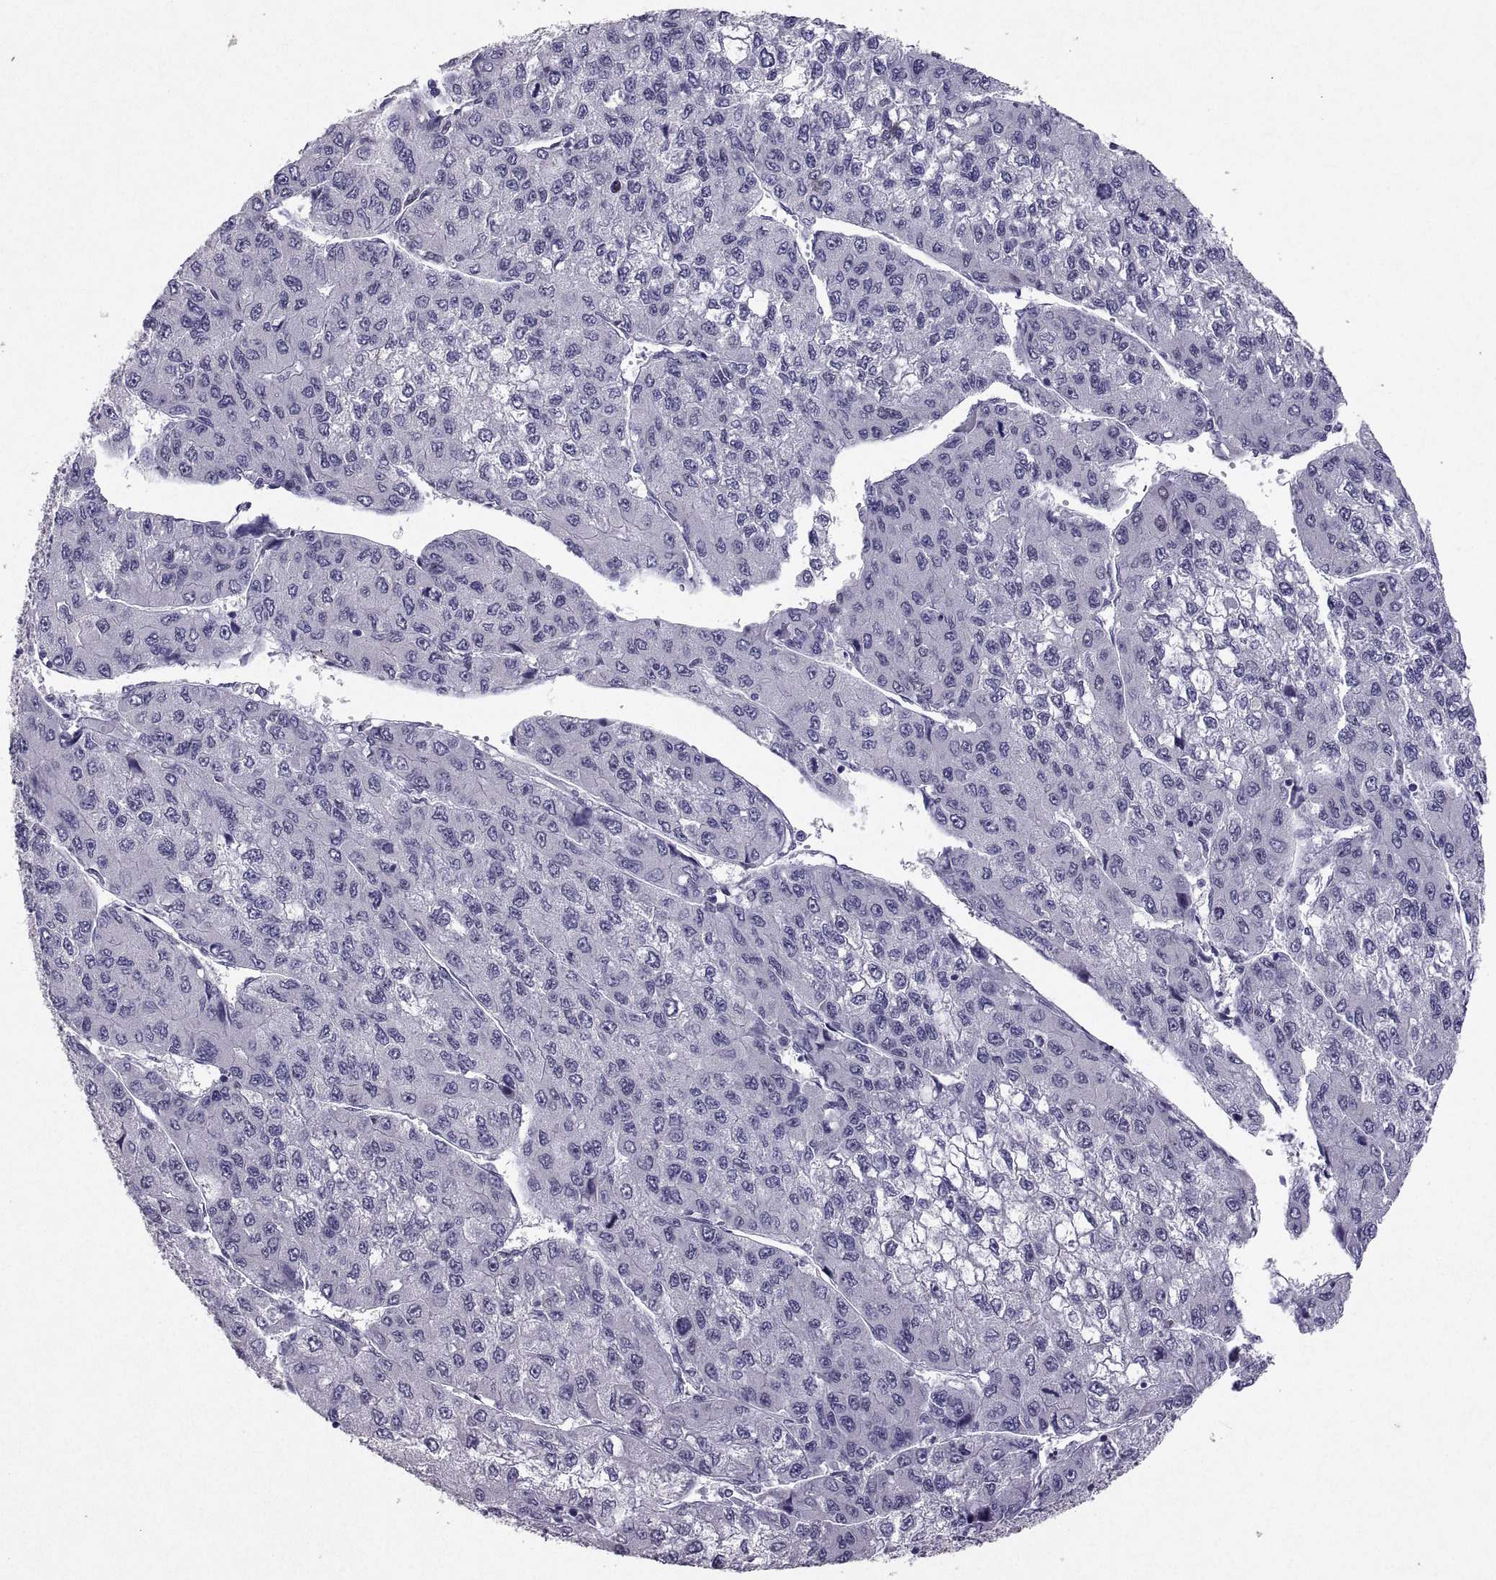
{"staining": {"intensity": "negative", "quantity": "none", "location": "none"}, "tissue": "liver cancer", "cell_type": "Tumor cells", "image_type": "cancer", "snomed": [{"axis": "morphology", "description": "Carcinoma, Hepatocellular, NOS"}, {"axis": "topography", "description": "Liver"}], "caption": "Immunohistochemical staining of liver hepatocellular carcinoma exhibits no significant staining in tumor cells. The staining is performed using DAB brown chromogen with nuclei counter-stained in using hematoxylin.", "gene": "SOX21", "patient": {"sex": "female", "age": 66}}